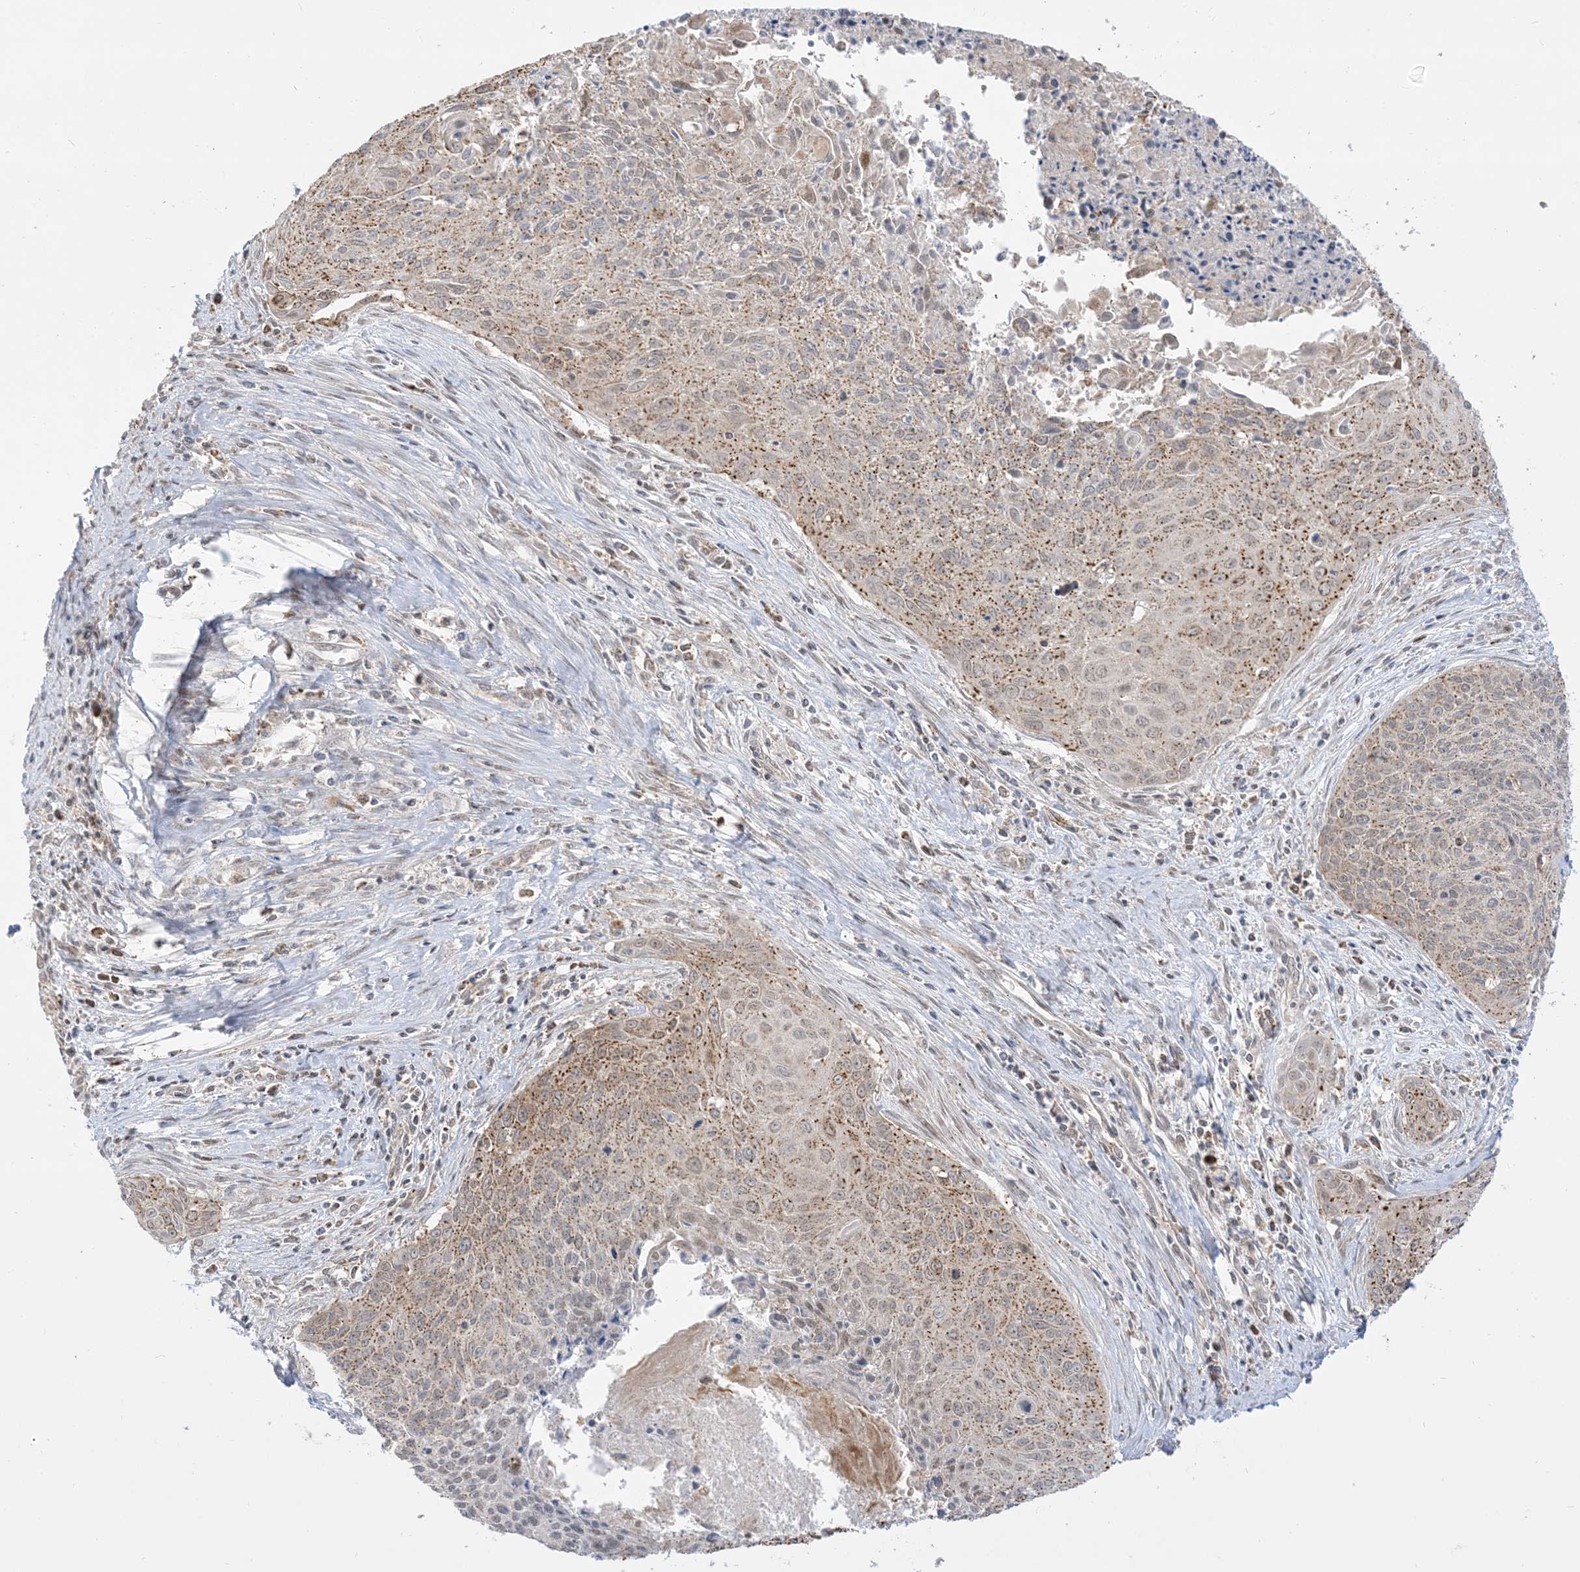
{"staining": {"intensity": "moderate", "quantity": "25%-75%", "location": "cytoplasmic/membranous"}, "tissue": "cervical cancer", "cell_type": "Tumor cells", "image_type": "cancer", "snomed": [{"axis": "morphology", "description": "Squamous cell carcinoma, NOS"}, {"axis": "topography", "description": "Cervix"}], "caption": "This micrograph exhibits IHC staining of human cervical squamous cell carcinoma, with medium moderate cytoplasmic/membranous positivity in about 25%-75% of tumor cells.", "gene": "KANSL3", "patient": {"sex": "female", "age": 55}}